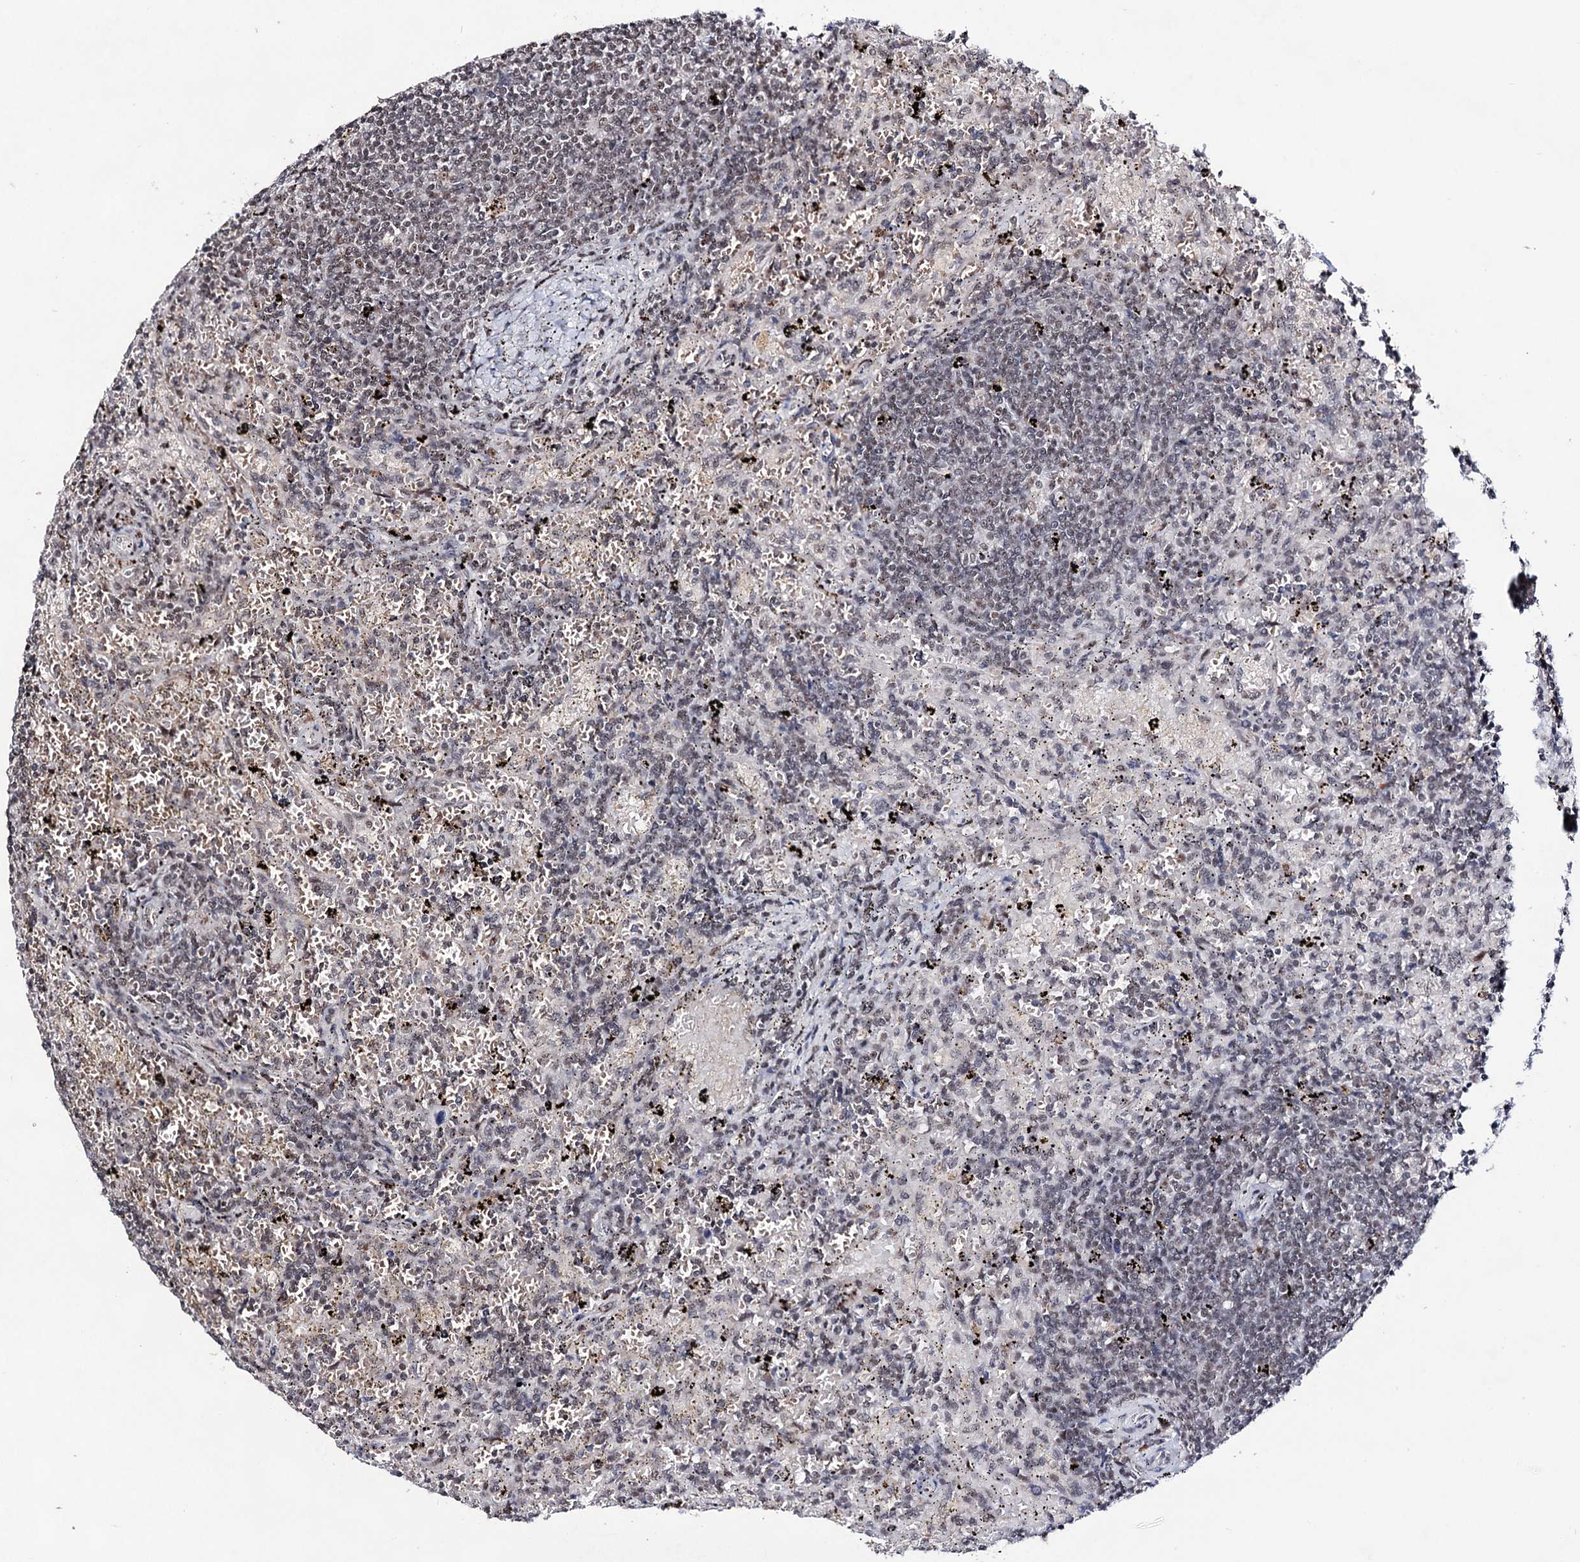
{"staining": {"intensity": "weak", "quantity": "<25%", "location": "nuclear"}, "tissue": "lymphoma", "cell_type": "Tumor cells", "image_type": "cancer", "snomed": [{"axis": "morphology", "description": "Malignant lymphoma, non-Hodgkin's type, Low grade"}, {"axis": "topography", "description": "Spleen"}], "caption": "Immunohistochemical staining of human lymphoma displays no significant positivity in tumor cells.", "gene": "EXOSC10", "patient": {"sex": "male", "age": 76}}